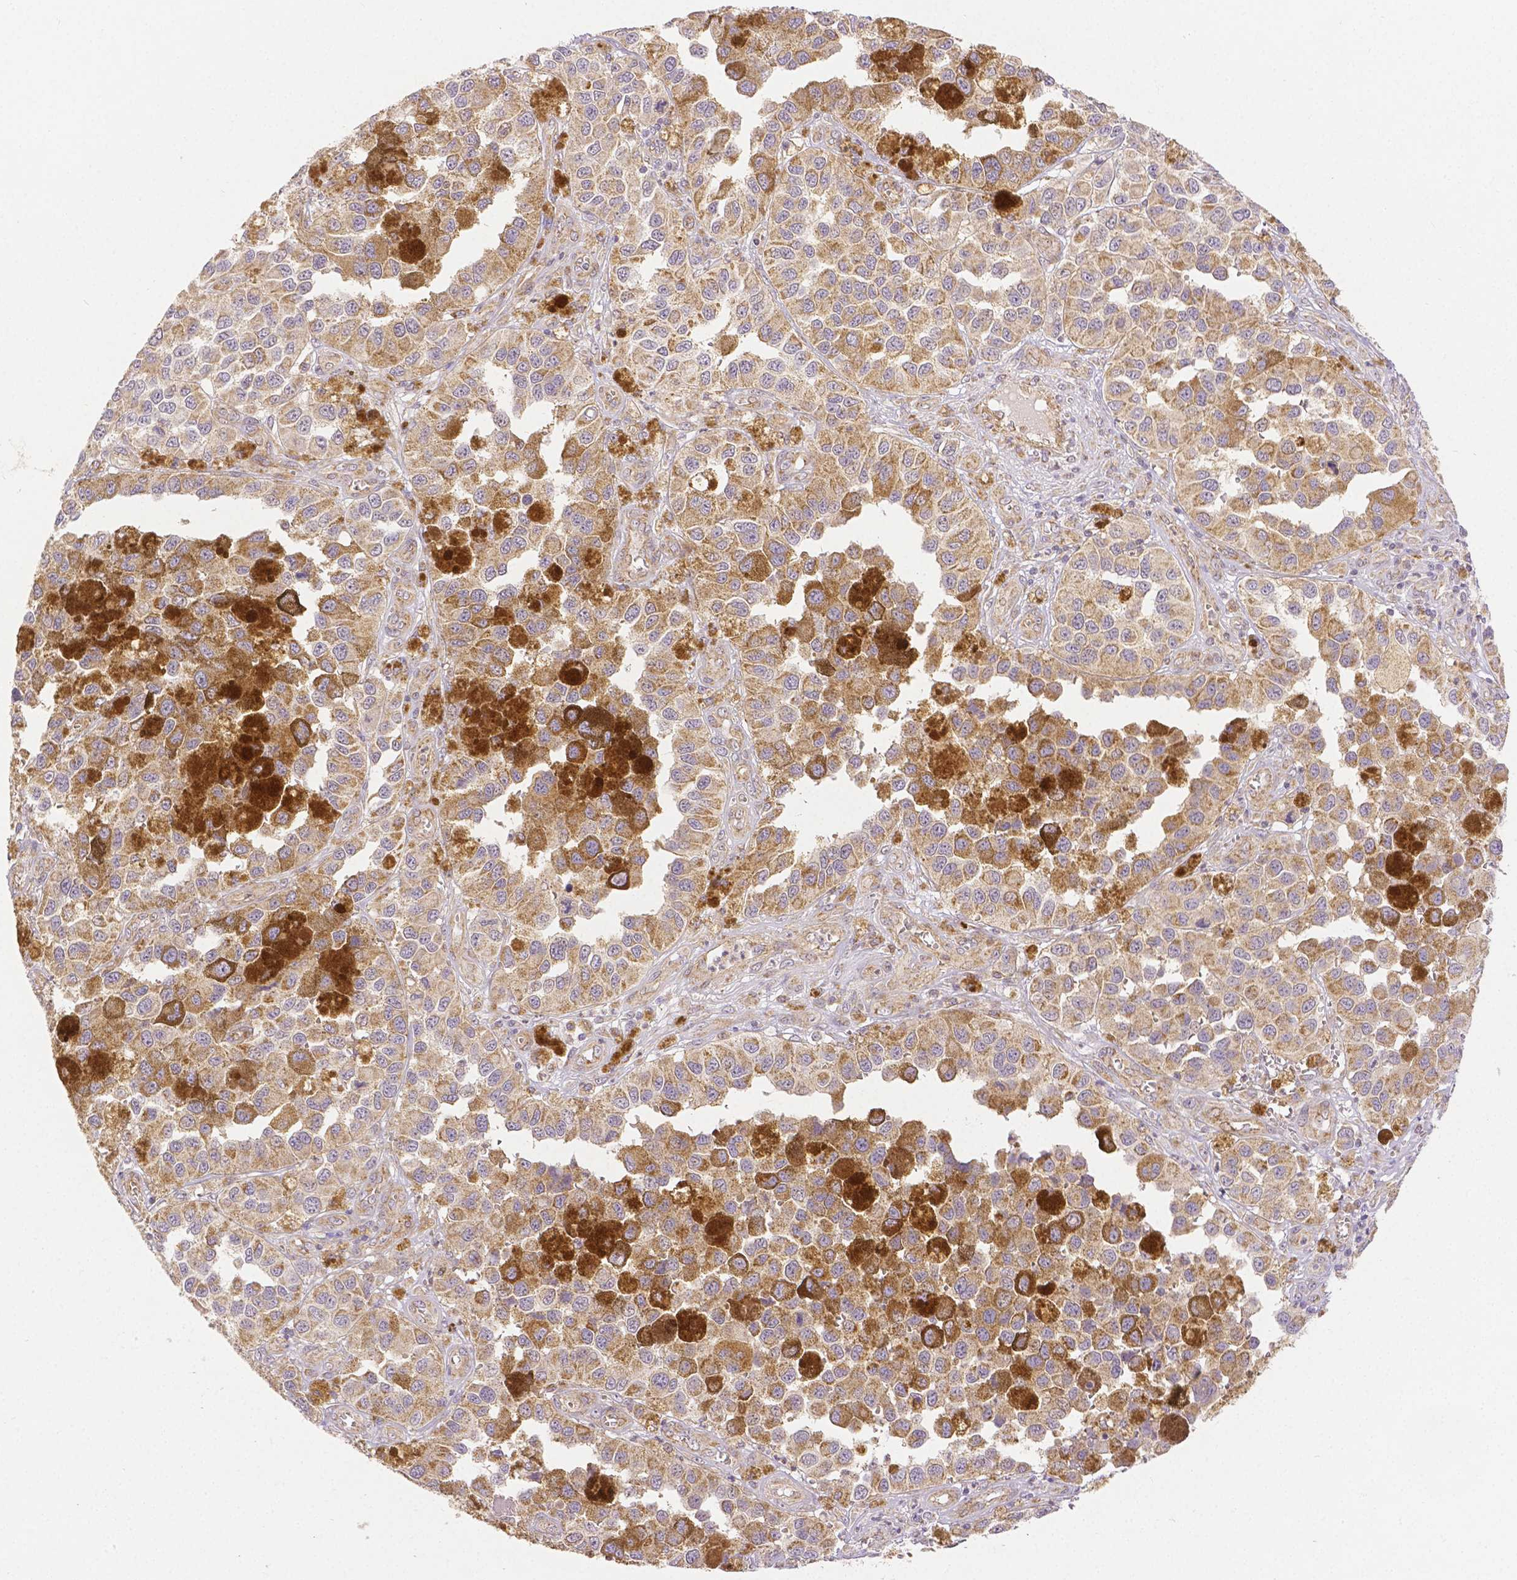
{"staining": {"intensity": "strong", "quantity": "25%-75%", "location": "cytoplasmic/membranous"}, "tissue": "melanoma", "cell_type": "Tumor cells", "image_type": "cancer", "snomed": [{"axis": "morphology", "description": "Malignant melanoma, NOS"}, {"axis": "topography", "description": "Skin"}], "caption": "Tumor cells display strong cytoplasmic/membranous positivity in about 25%-75% of cells in melanoma.", "gene": "RHOT1", "patient": {"sex": "female", "age": 58}}